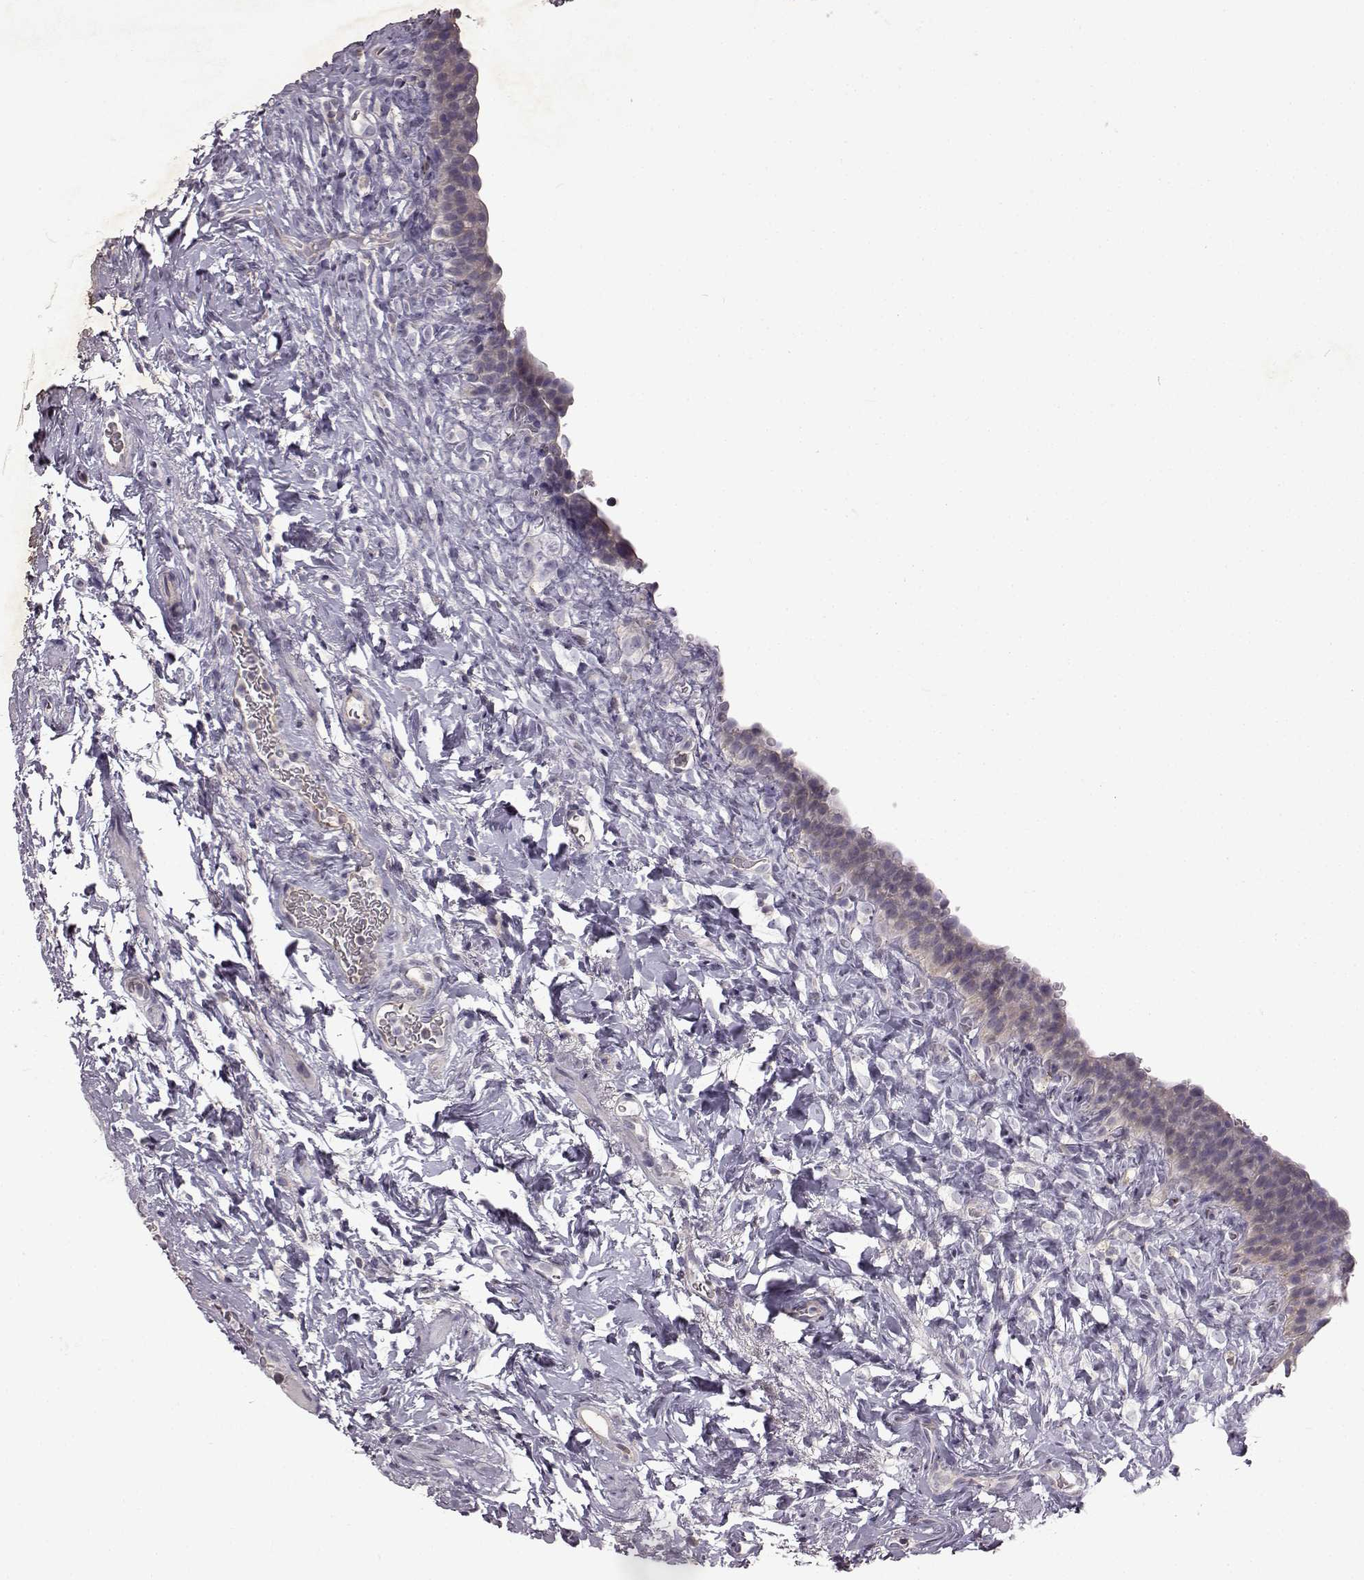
{"staining": {"intensity": "negative", "quantity": "none", "location": "none"}, "tissue": "urinary bladder", "cell_type": "Urothelial cells", "image_type": "normal", "snomed": [{"axis": "morphology", "description": "Normal tissue, NOS"}, {"axis": "topography", "description": "Urinary bladder"}], "caption": "Urinary bladder was stained to show a protein in brown. There is no significant positivity in urothelial cells.", "gene": "B3GNT6", "patient": {"sex": "male", "age": 76}}